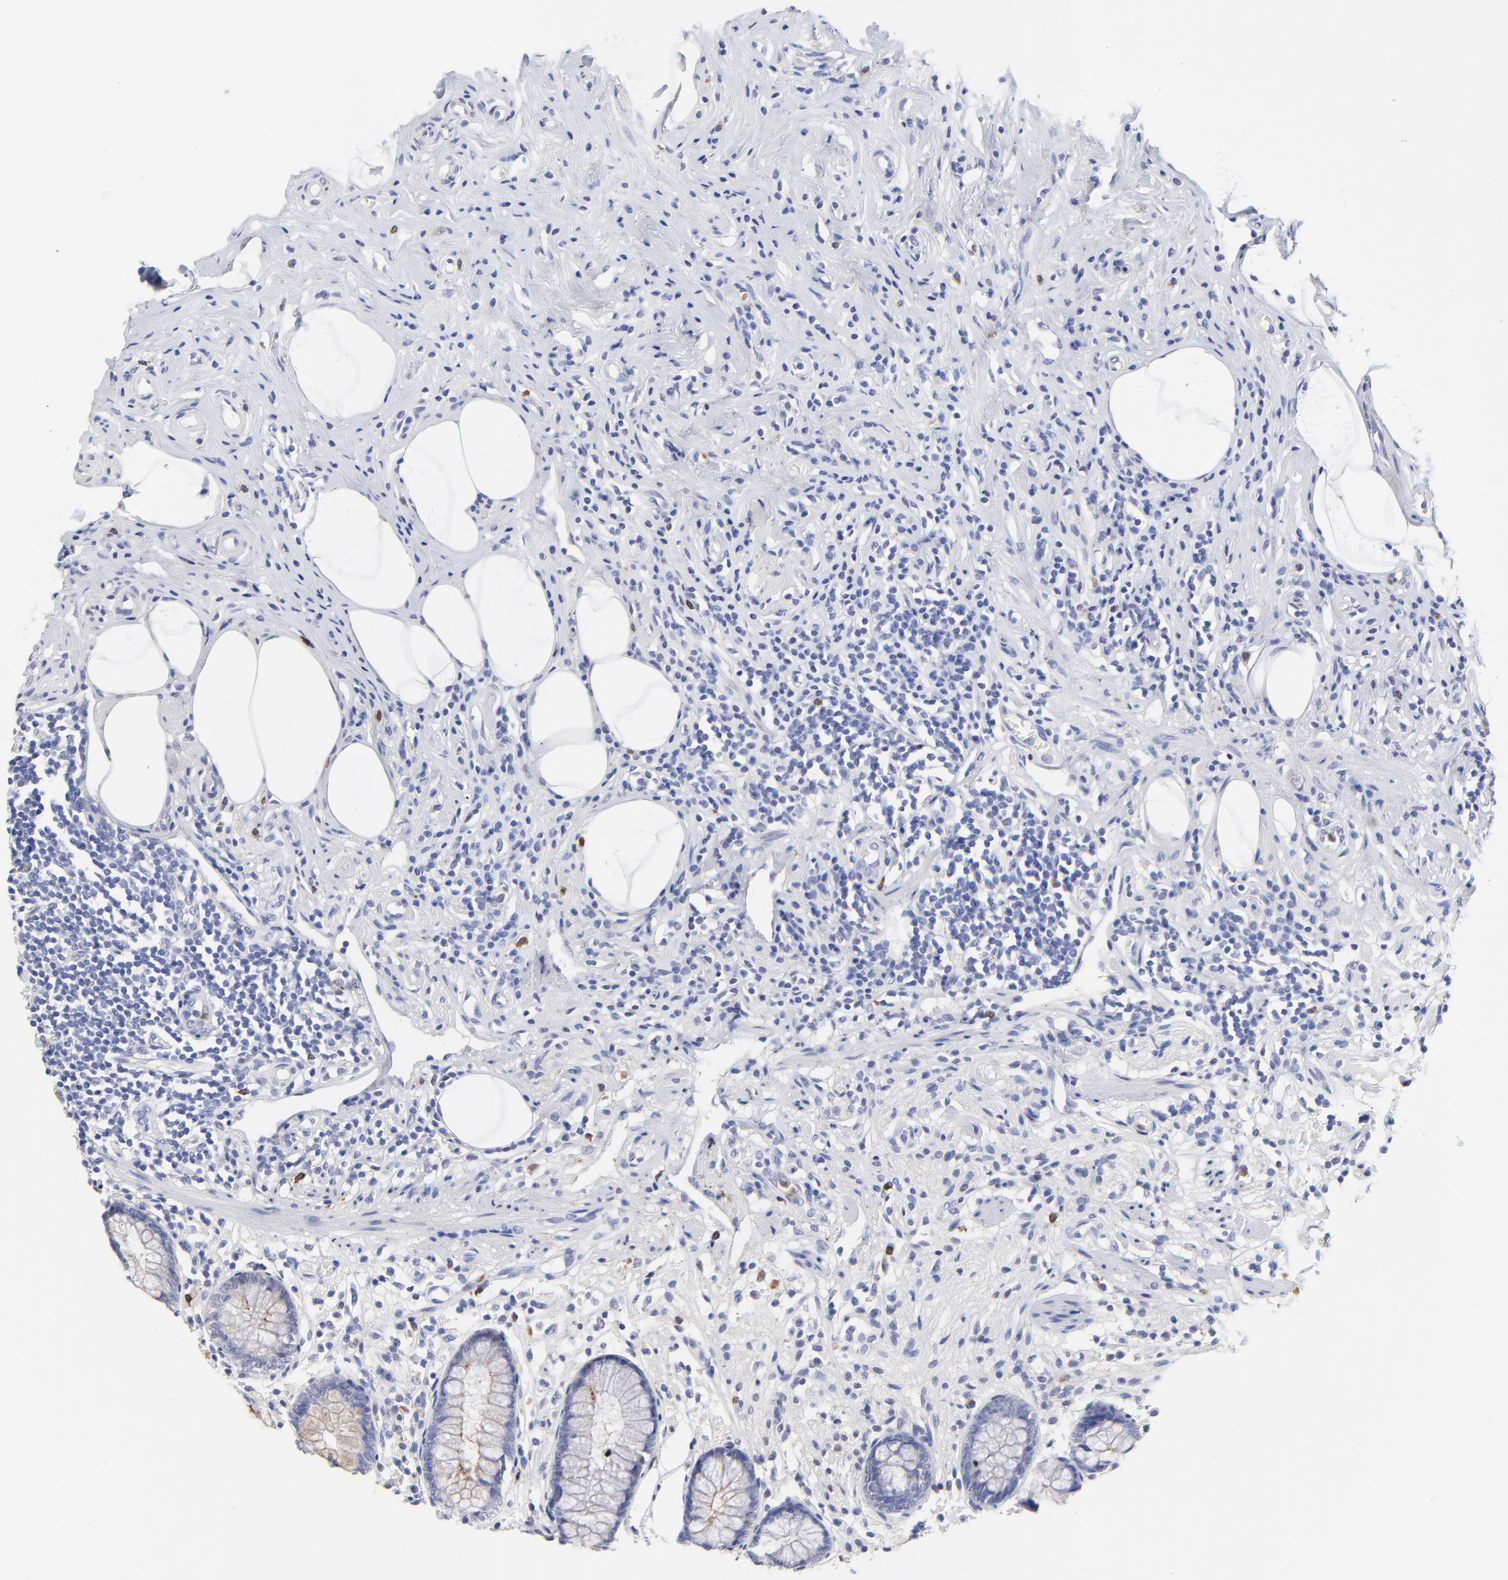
{"staining": {"intensity": "negative", "quantity": "none", "location": "none"}, "tissue": "appendix", "cell_type": "Glandular cells", "image_type": "normal", "snomed": [{"axis": "morphology", "description": "Normal tissue, NOS"}, {"axis": "topography", "description": "Appendix"}], "caption": "A high-resolution histopathology image shows immunohistochemistry staining of normal appendix, which exhibits no significant positivity in glandular cells. (DAB immunohistochemistry visualized using brightfield microscopy, high magnification).", "gene": "SMARCA1", "patient": {"sex": "male", "age": 38}}